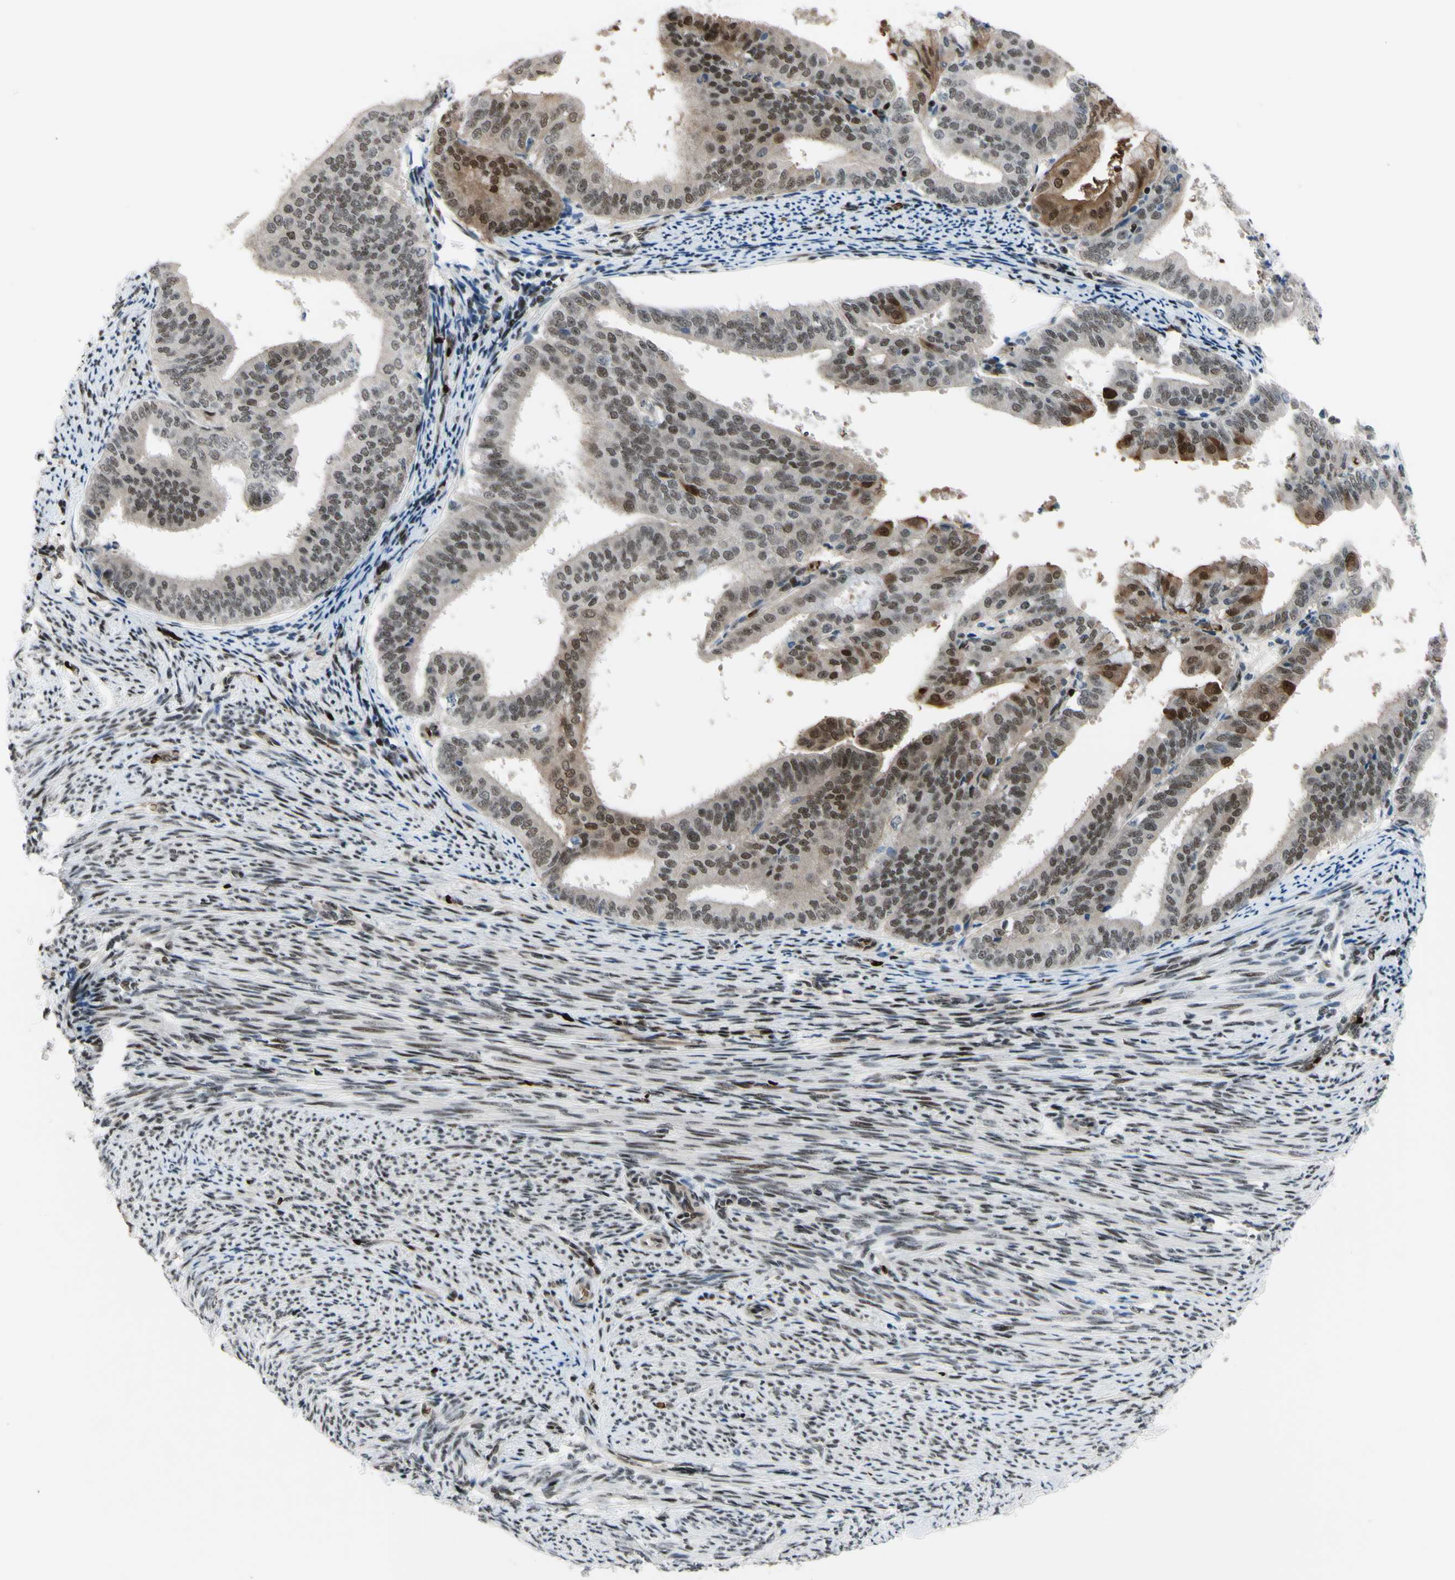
{"staining": {"intensity": "moderate", "quantity": "25%-75%", "location": "cytoplasmic/membranous,nuclear"}, "tissue": "endometrial cancer", "cell_type": "Tumor cells", "image_type": "cancer", "snomed": [{"axis": "morphology", "description": "Adenocarcinoma, NOS"}, {"axis": "topography", "description": "Endometrium"}], "caption": "Adenocarcinoma (endometrial) was stained to show a protein in brown. There is medium levels of moderate cytoplasmic/membranous and nuclear positivity in about 25%-75% of tumor cells. Immunohistochemistry stains the protein of interest in brown and the nuclei are stained blue.", "gene": "THAP12", "patient": {"sex": "female", "age": 63}}